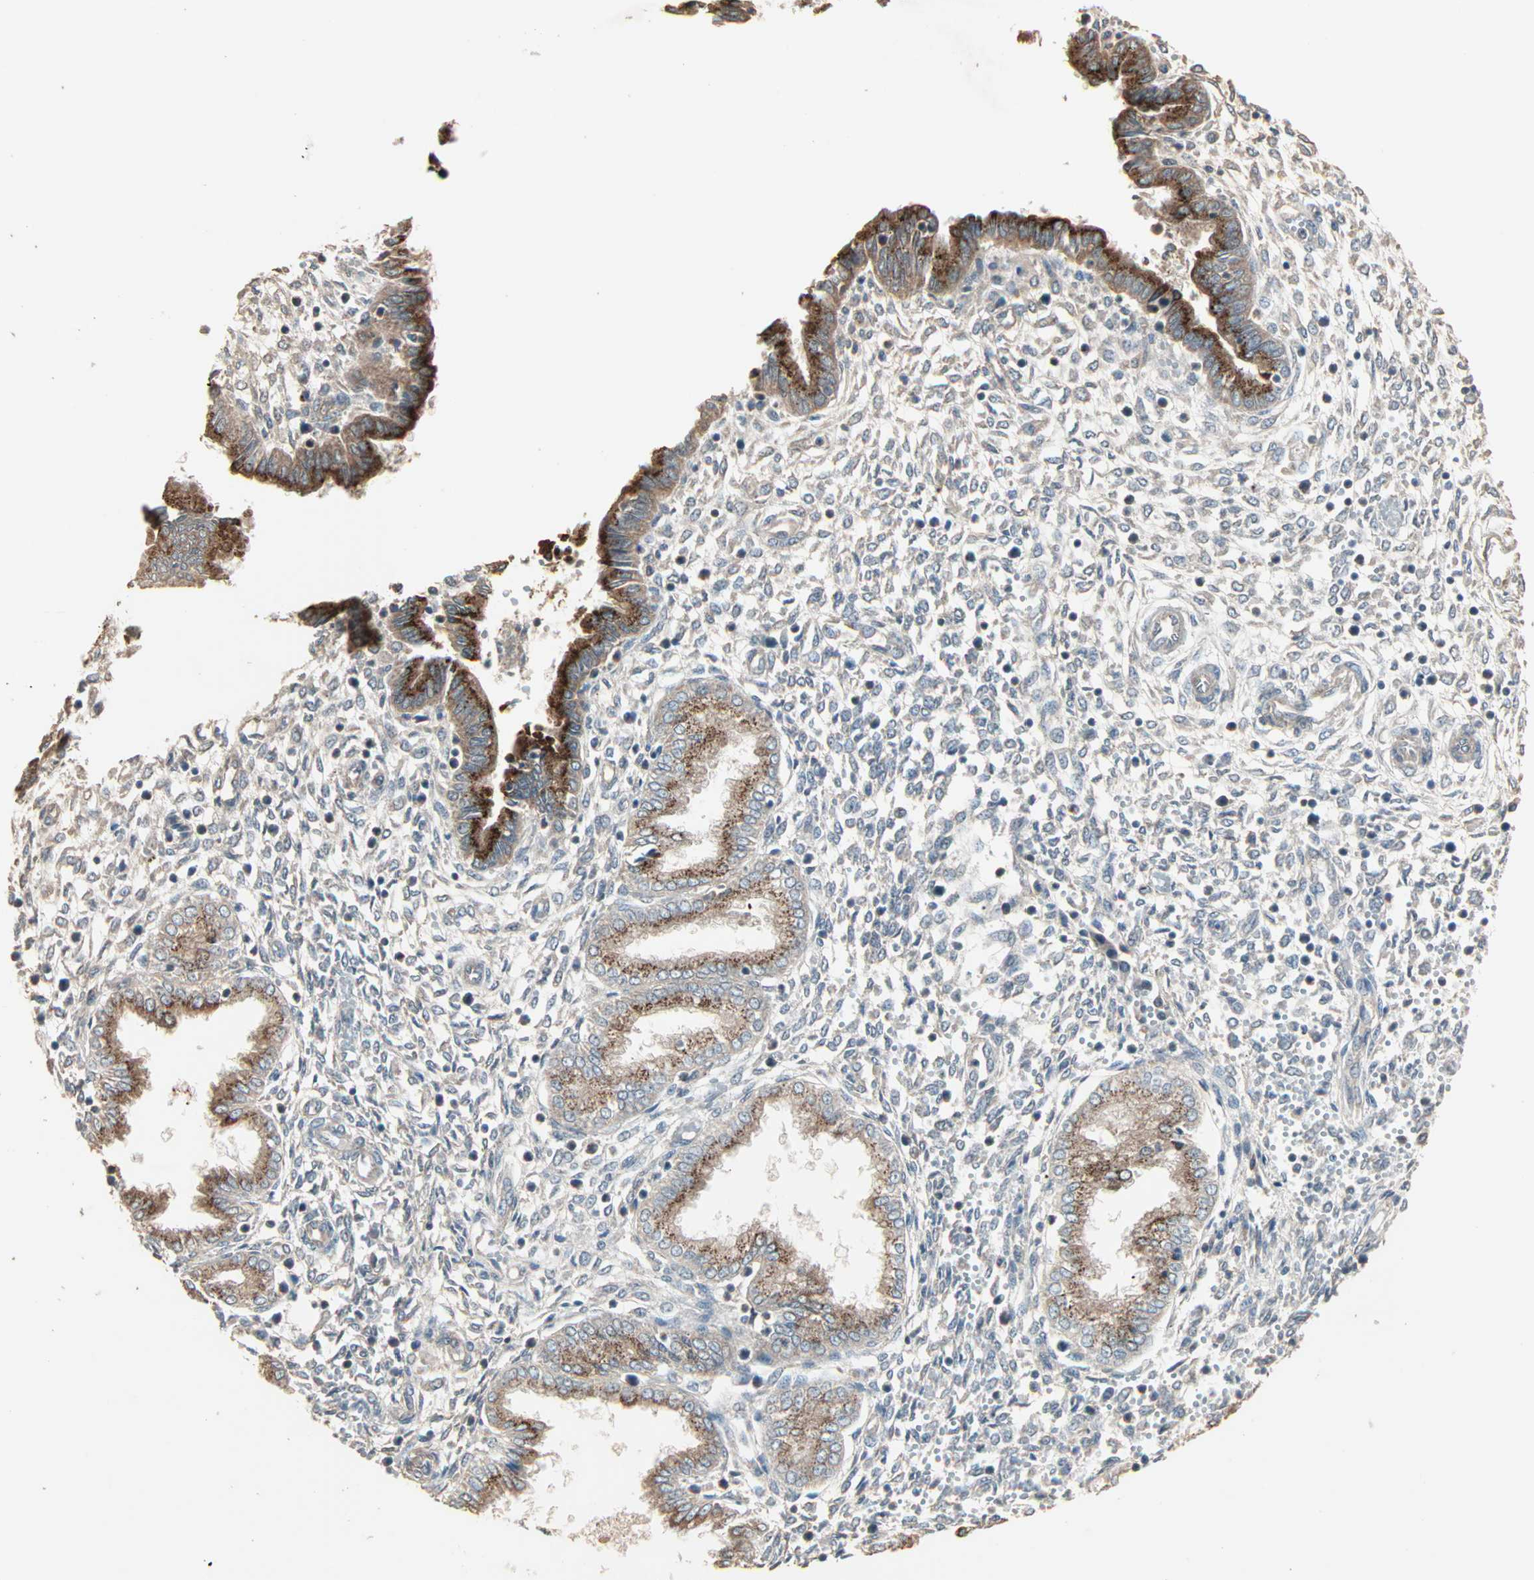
{"staining": {"intensity": "negative", "quantity": "none", "location": "none"}, "tissue": "endometrium", "cell_type": "Cells in endometrial stroma", "image_type": "normal", "snomed": [{"axis": "morphology", "description": "Normal tissue, NOS"}, {"axis": "topography", "description": "Endometrium"}], "caption": "This is a micrograph of immunohistochemistry (IHC) staining of unremarkable endometrium, which shows no positivity in cells in endometrial stroma.", "gene": "GALNT3", "patient": {"sex": "female", "age": 33}}